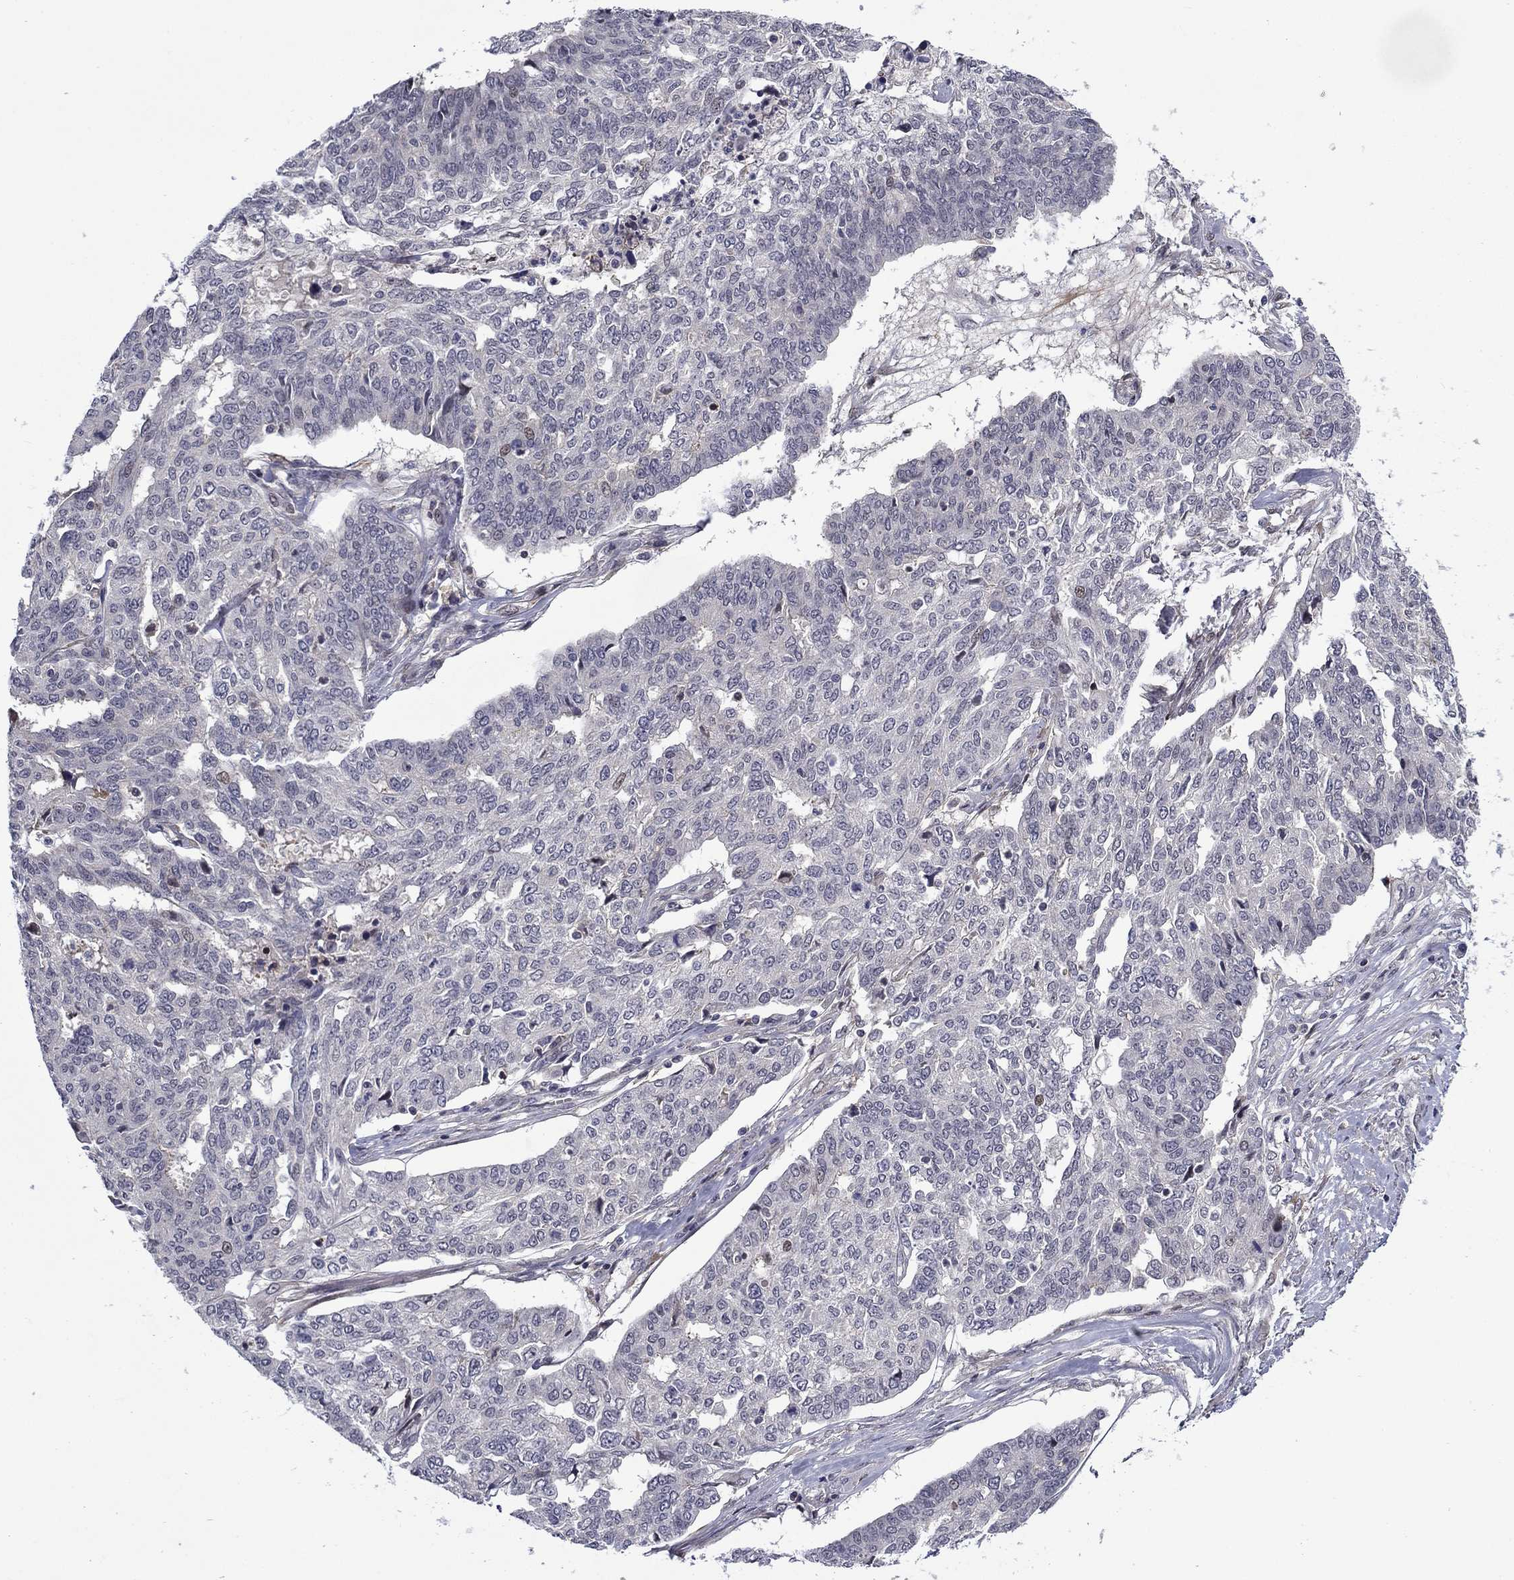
{"staining": {"intensity": "negative", "quantity": "none", "location": "none"}, "tissue": "ovarian cancer", "cell_type": "Tumor cells", "image_type": "cancer", "snomed": [{"axis": "morphology", "description": "Cystadenocarcinoma, serous, NOS"}, {"axis": "topography", "description": "Ovary"}], "caption": "Protein analysis of serous cystadenocarcinoma (ovarian) displays no significant staining in tumor cells. The staining is performed using DAB (3,3'-diaminobenzidine) brown chromogen with nuclei counter-stained in using hematoxylin.", "gene": "B3GAT1", "patient": {"sex": "female", "age": 67}}